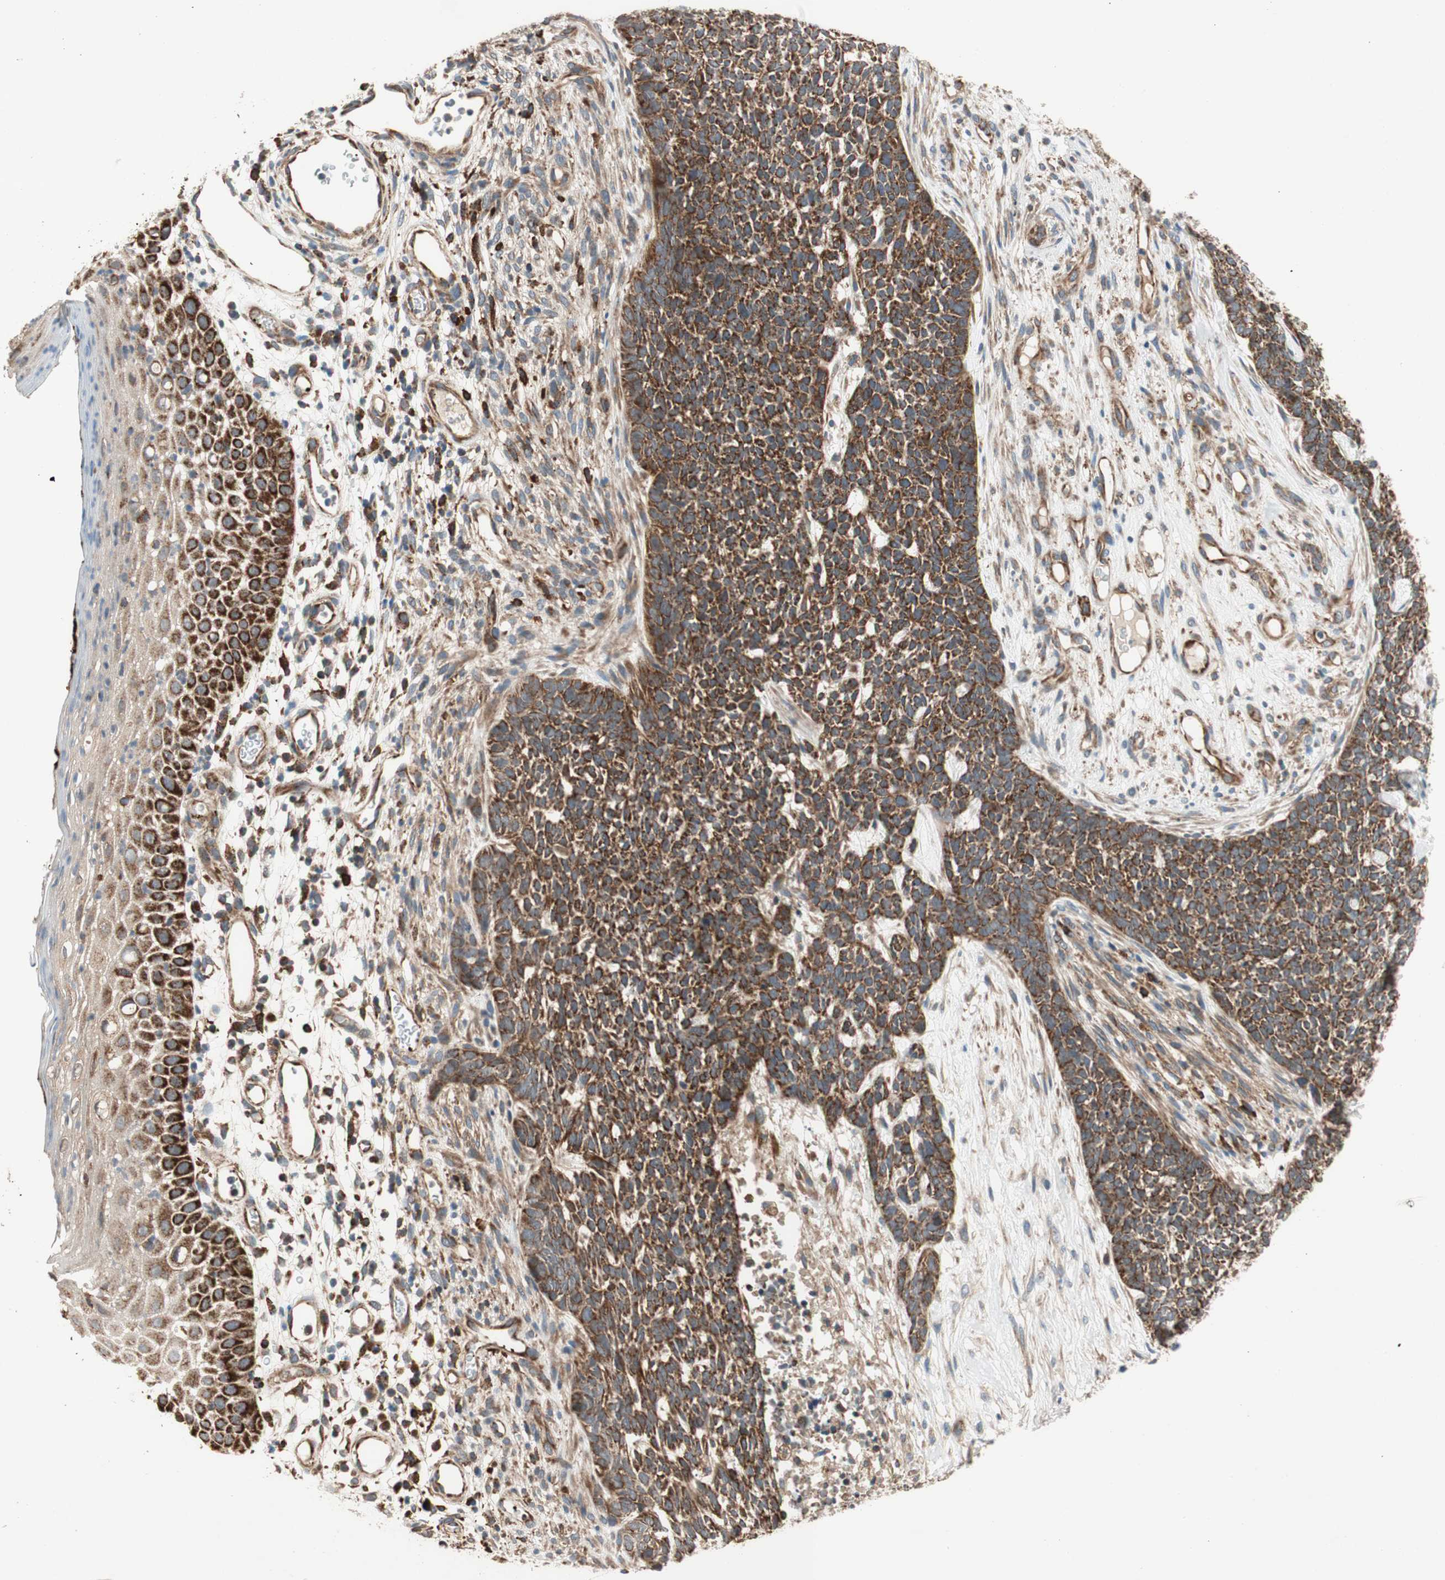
{"staining": {"intensity": "strong", "quantity": ">75%", "location": "cytoplasmic/membranous"}, "tissue": "skin cancer", "cell_type": "Tumor cells", "image_type": "cancer", "snomed": [{"axis": "morphology", "description": "Basal cell carcinoma"}, {"axis": "topography", "description": "Skin"}], "caption": "A histopathology image of human skin cancer (basal cell carcinoma) stained for a protein demonstrates strong cytoplasmic/membranous brown staining in tumor cells.", "gene": "AKAP1", "patient": {"sex": "female", "age": 84}}